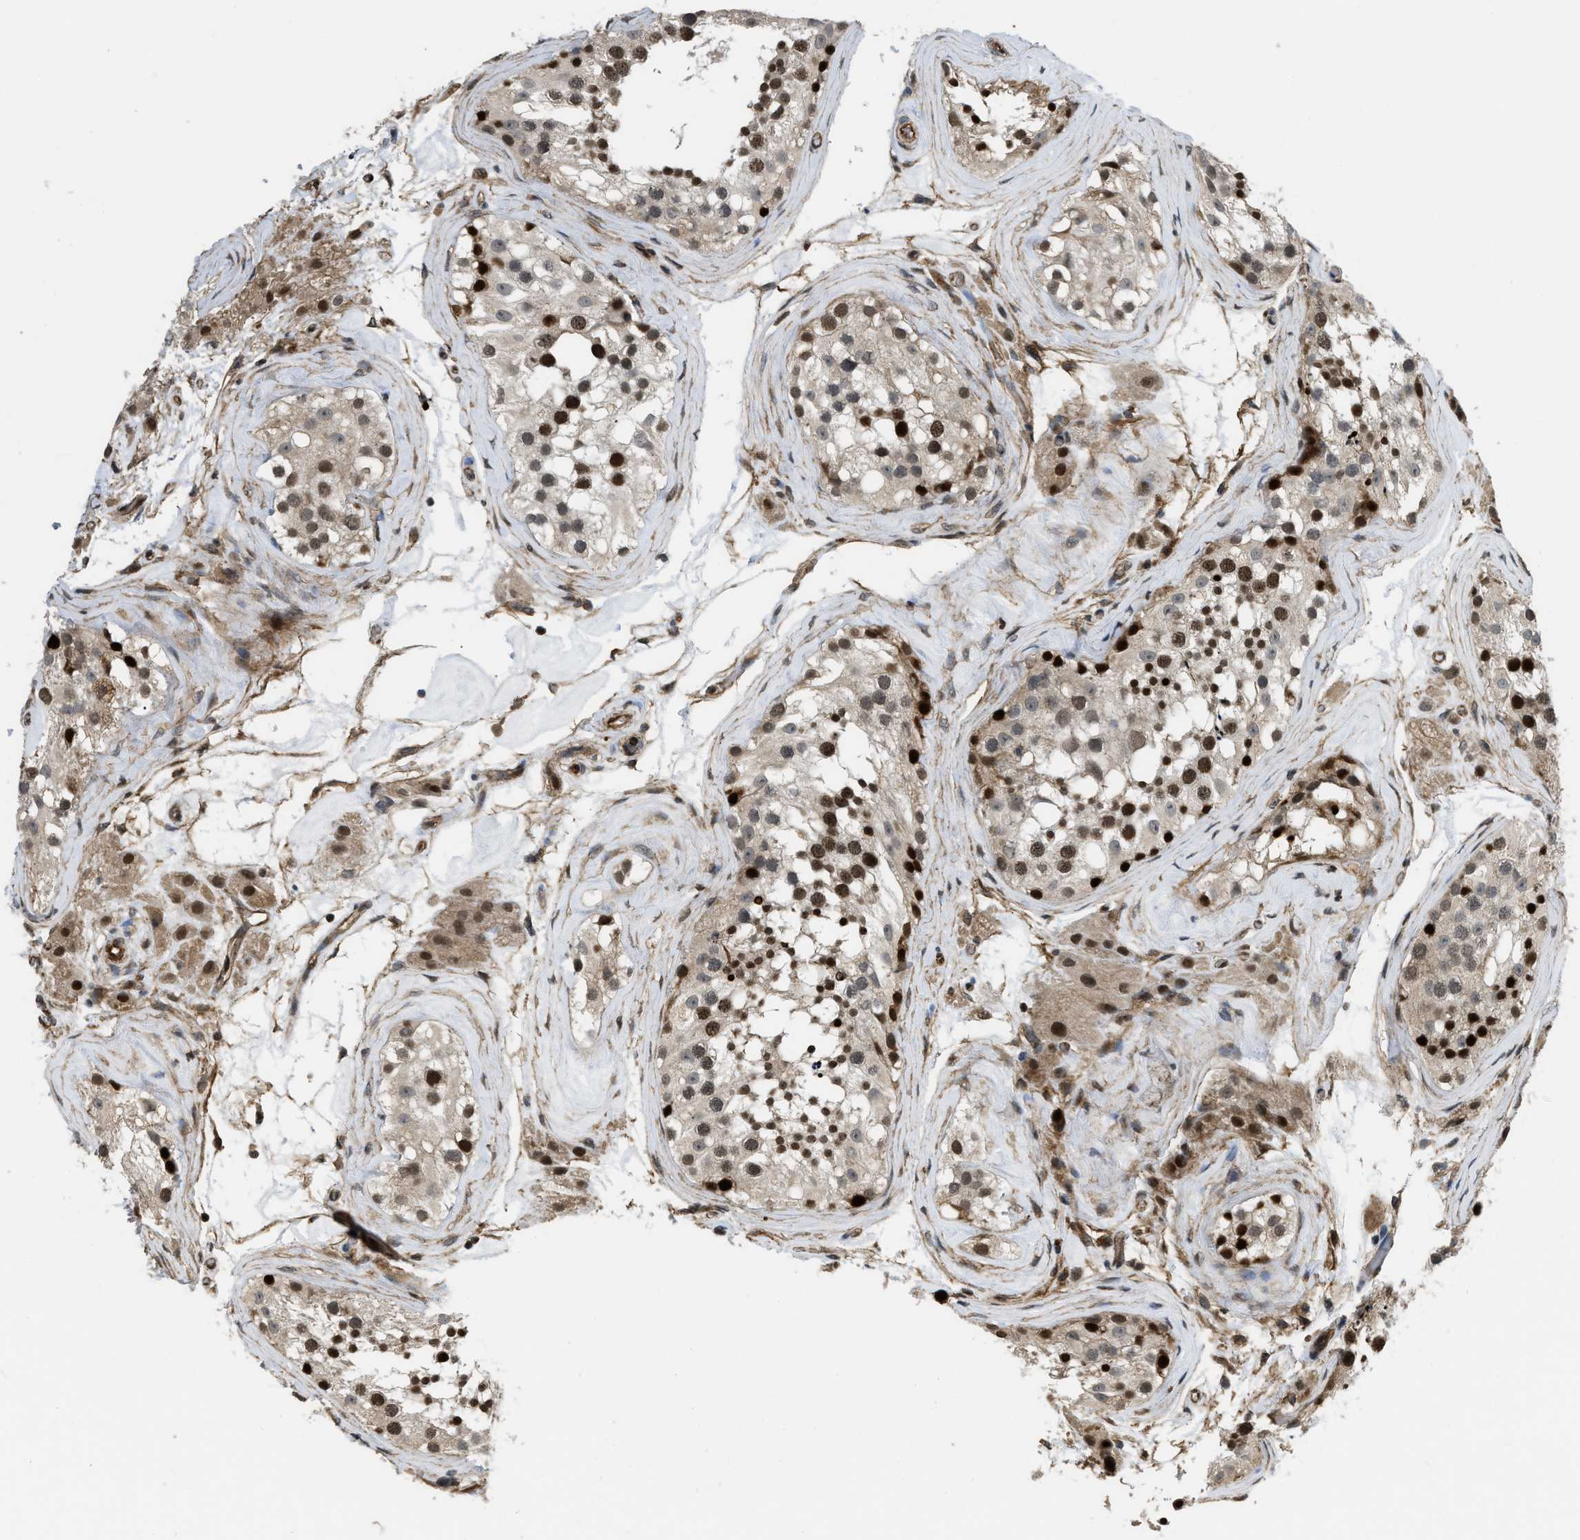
{"staining": {"intensity": "strong", "quantity": "25%-75%", "location": "nuclear"}, "tissue": "testis", "cell_type": "Cells in seminiferous ducts", "image_type": "normal", "snomed": [{"axis": "morphology", "description": "Normal tissue, NOS"}, {"axis": "morphology", "description": "Seminoma, NOS"}, {"axis": "topography", "description": "Testis"}], "caption": "DAB (3,3'-diaminobenzidine) immunohistochemical staining of benign testis demonstrates strong nuclear protein positivity in approximately 25%-75% of cells in seminiferous ducts. (DAB IHC, brown staining for protein, blue staining for nuclei).", "gene": "LTA4H", "patient": {"sex": "male", "age": 71}}